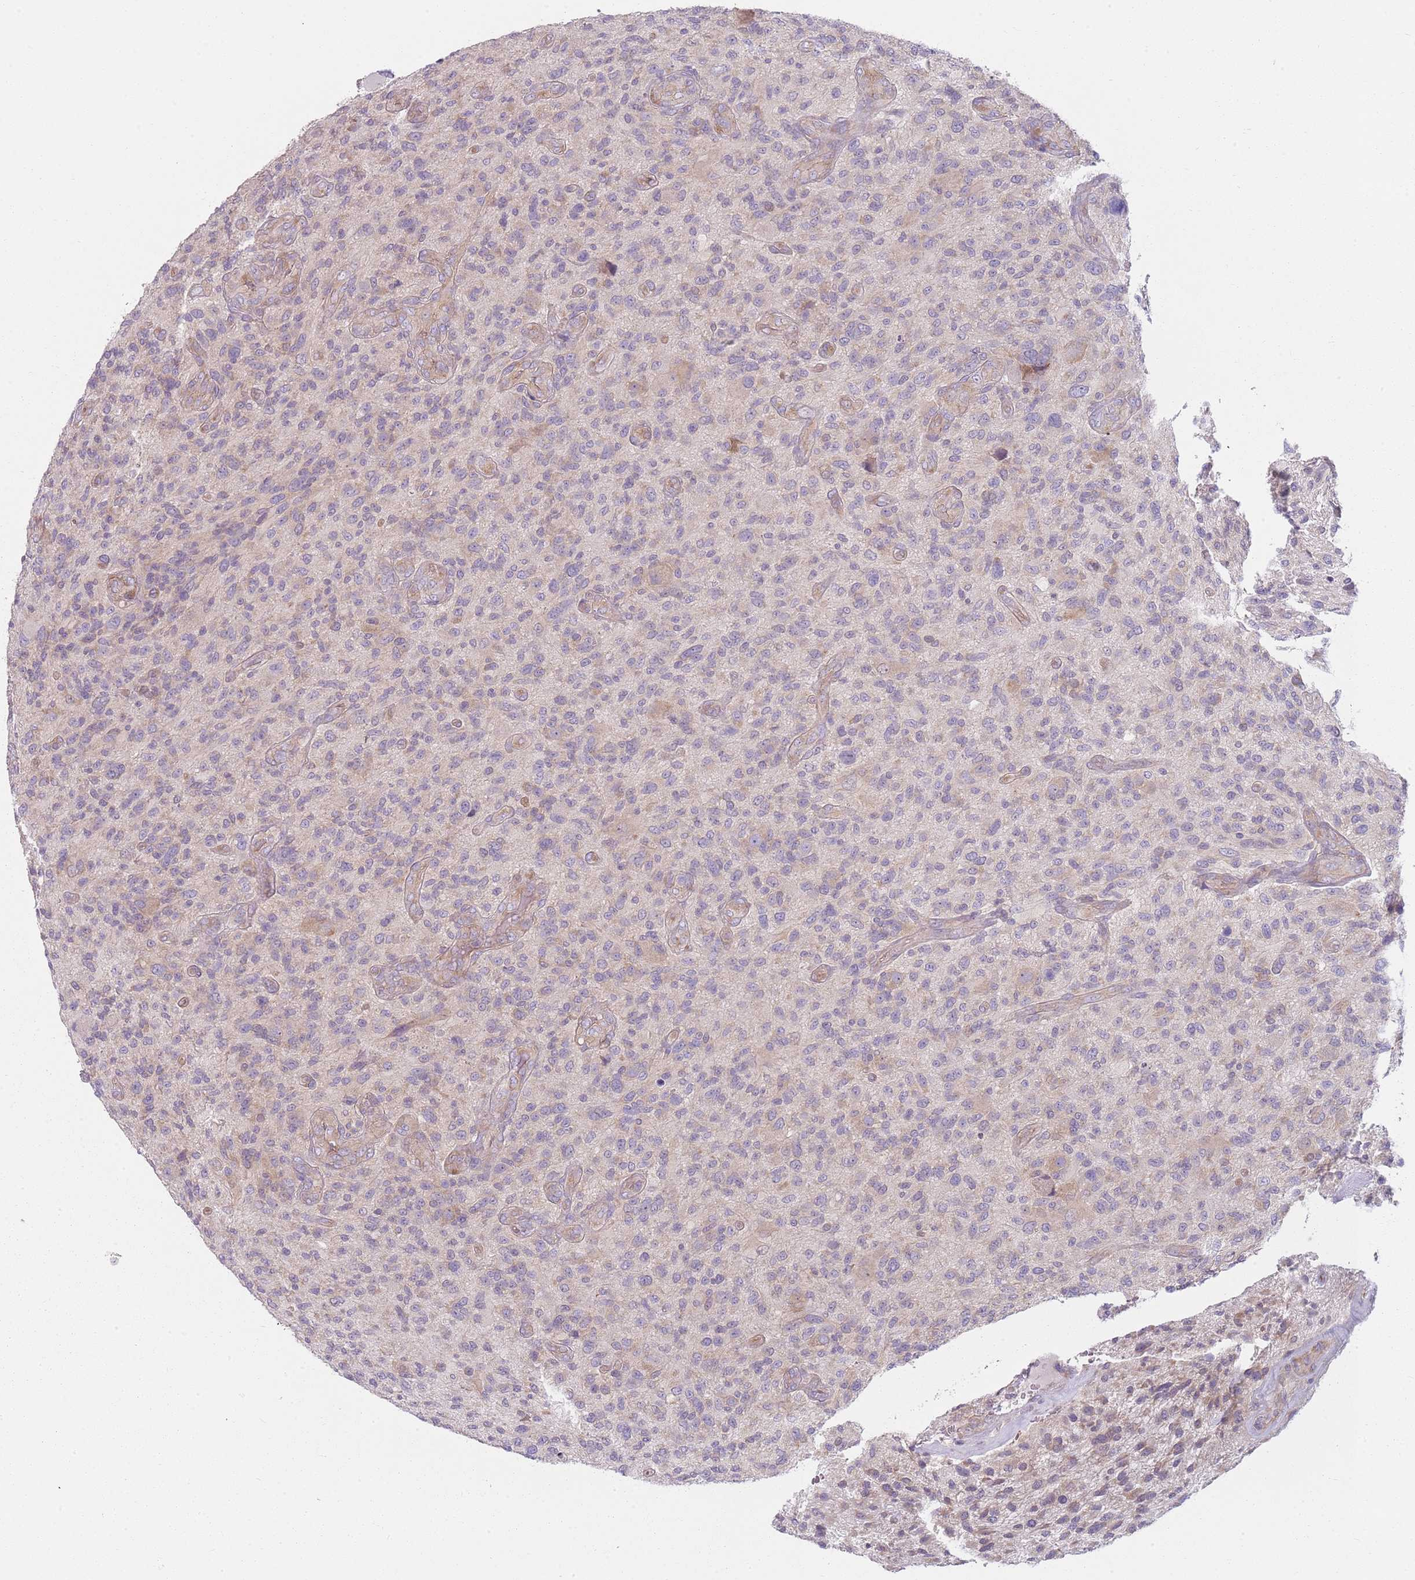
{"staining": {"intensity": "negative", "quantity": "none", "location": "none"}, "tissue": "glioma", "cell_type": "Tumor cells", "image_type": "cancer", "snomed": [{"axis": "morphology", "description": "Glioma, malignant, High grade"}, {"axis": "topography", "description": "Brain"}], "caption": "High power microscopy image of an IHC micrograph of glioma, revealing no significant staining in tumor cells.", "gene": "SLC26A6", "patient": {"sex": "male", "age": 47}}